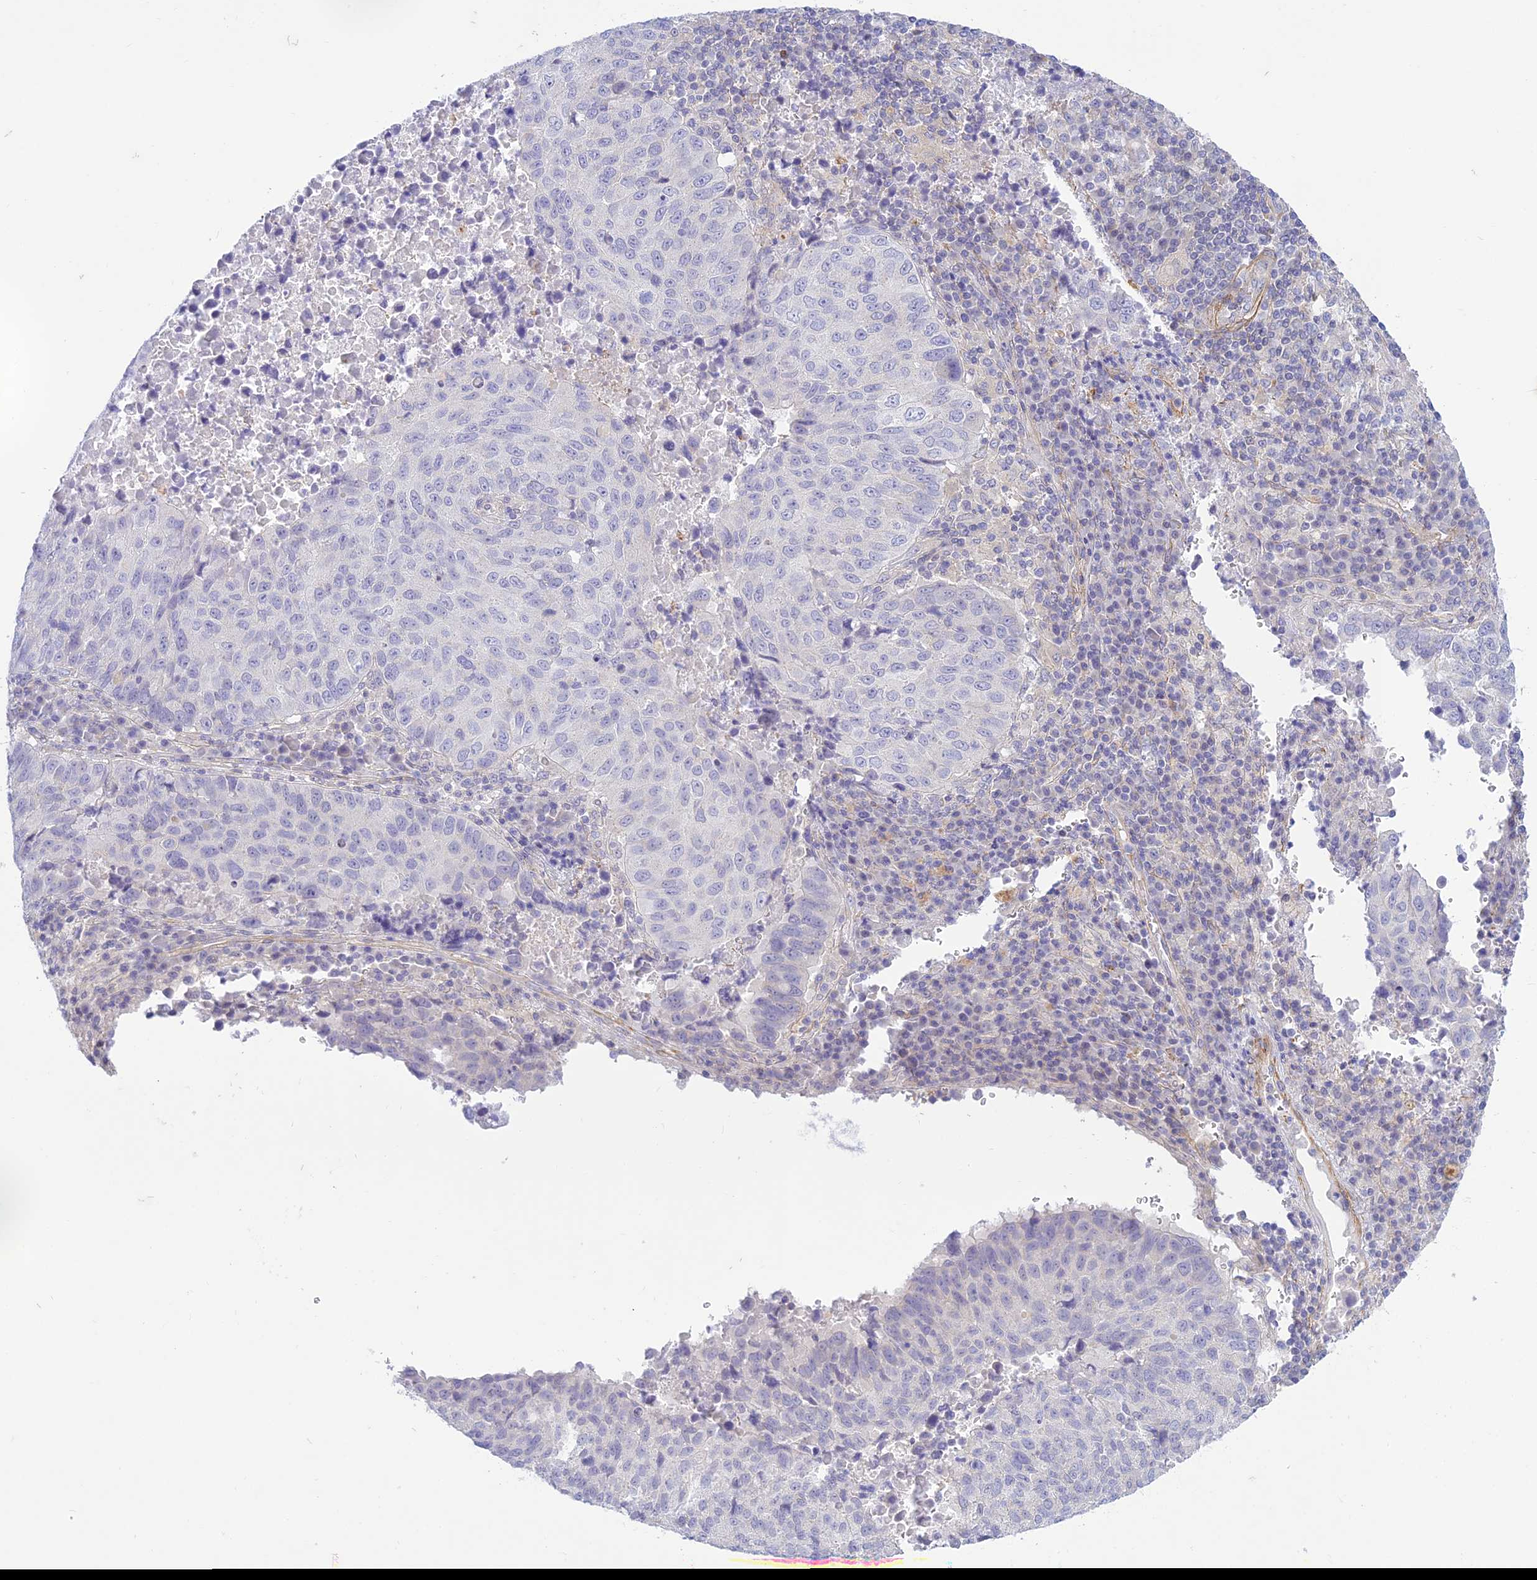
{"staining": {"intensity": "negative", "quantity": "none", "location": "none"}, "tissue": "lung cancer", "cell_type": "Tumor cells", "image_type": "cancer", "snomed": [{"axis": "morphology", "description": "Squamous cell carcinoma, NOS"}, {"axis": "topography", "description": "Lung"}], "caption": "Tumor cells show no significant protein staining in squamous cell carcinoma (lung). The staining is performed using DAB (3,3'-diaminobenzidine) brown chromogen with nuclei counter-stained in using hematoxylin.", "gene": "FBXW4", "patient": {"sex": "male", "age": 73}}